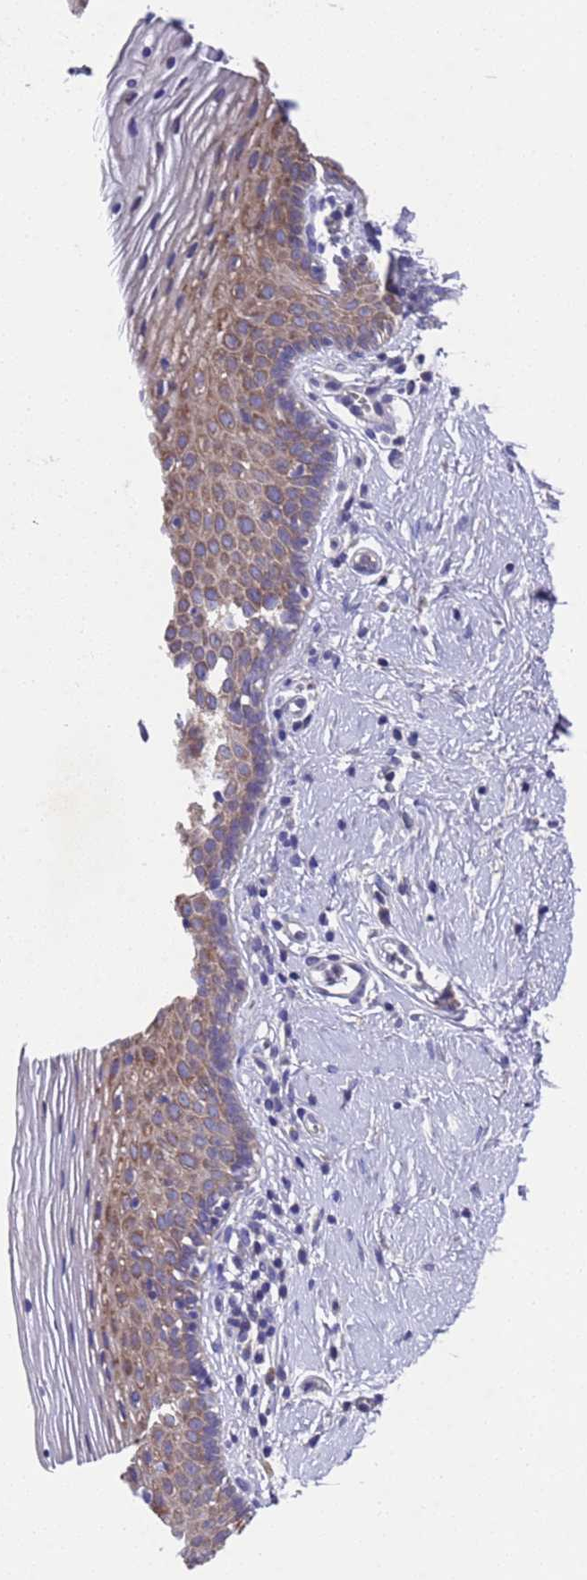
{"staining": {"intensity": "moderate", "quantity": "25%-75%", "location": "cytoplasmic/membranous"}, "tissue": "vagina", "cell_type": "Squamous epithelial cells", "image_type": "normal", "snomed": [{"axis": "morphology", "description": "Normal tissue, NOS"}, {"axis": "topography", "description": "Vagina"}], "caption": "Protein expression analysis of unremarkable vagina demonstrates moderate cytoplasmic/membranous staining in about 25%-75% of squamous epithelial cells. (IHC, brightfield microscopy, high magnification).", "gene": "DCAF12L1", "patient": {"sex": "female", "age": 32}}